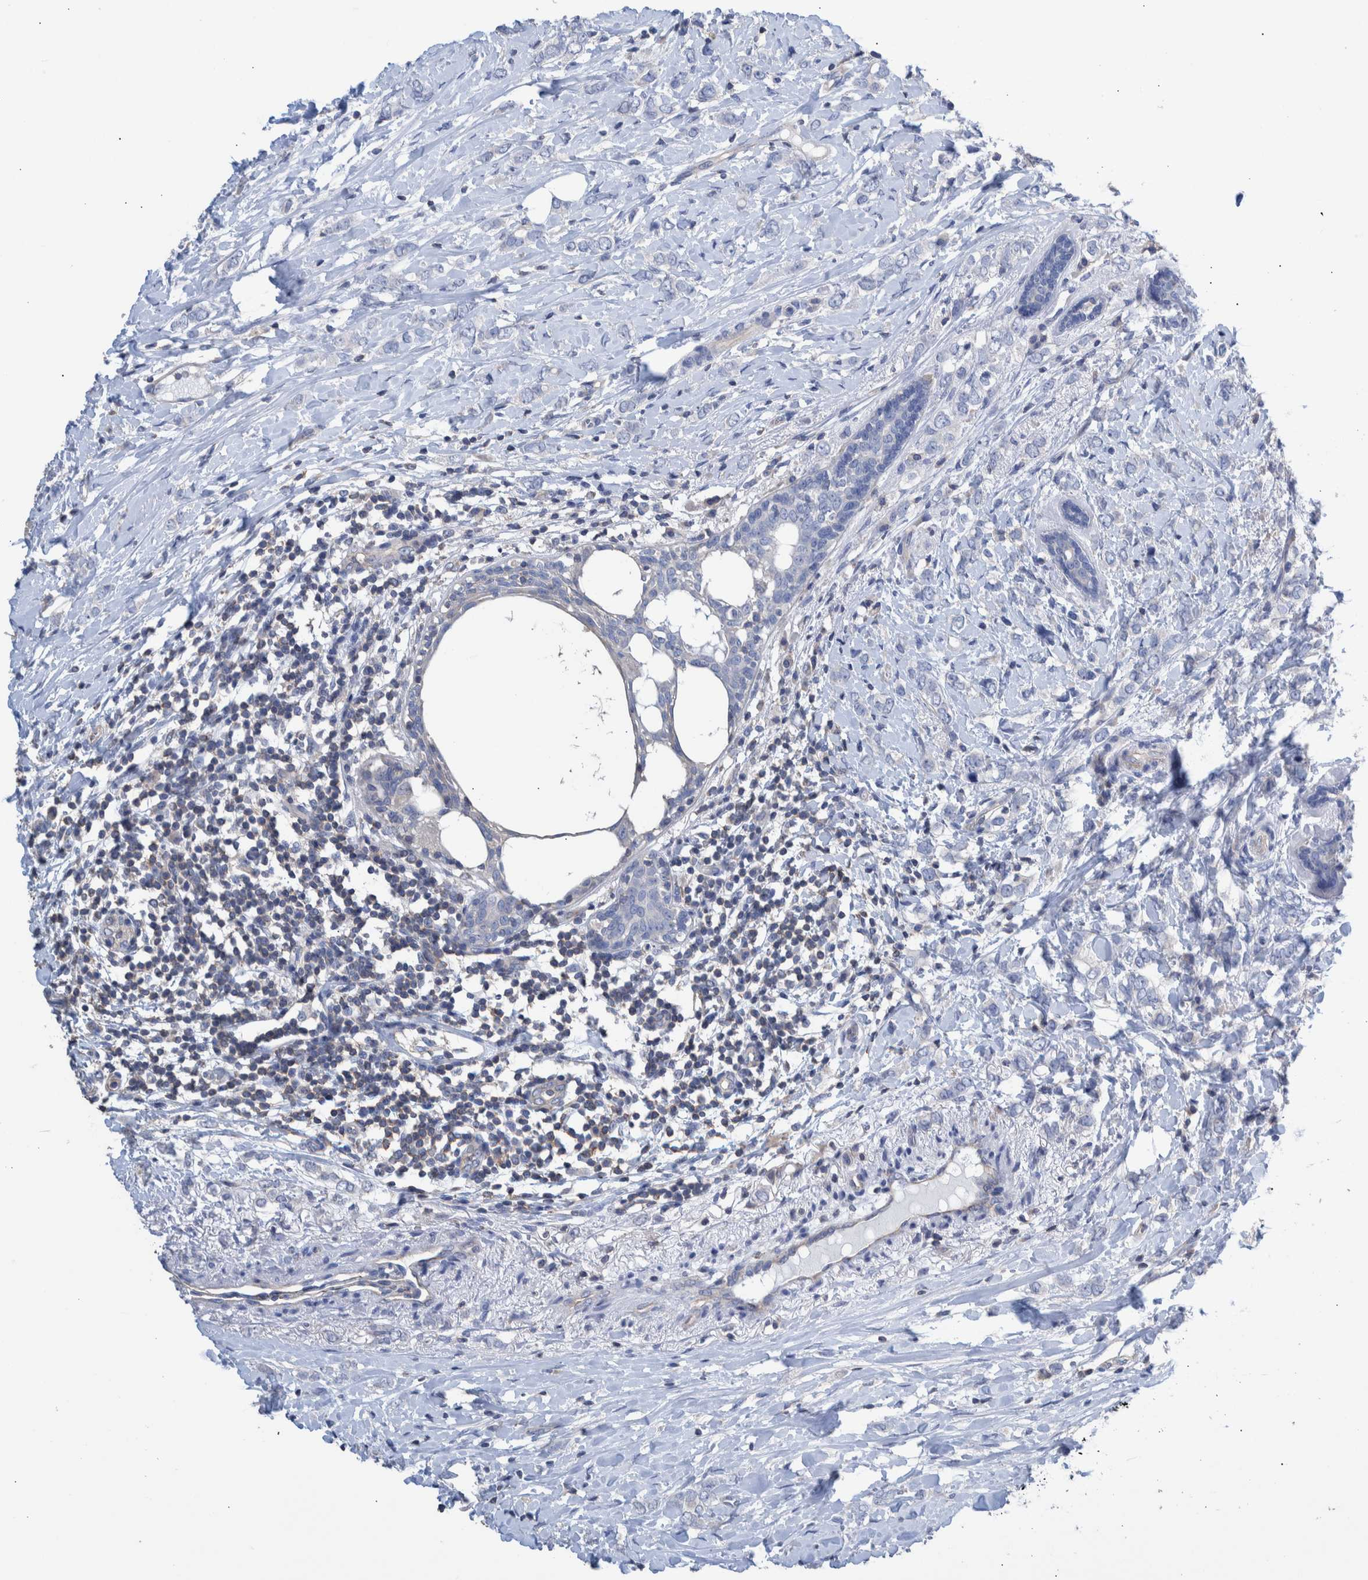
{"staining": {"intensity": "negative", "quantity": "none", "location": "none"}, "tissue": "breast cancer", "cell_type": "Tumor cells", "image_type": "cancer", "snomed": [{"axis": "morphology", "description": "Normal tissue, NOS"}, {"axis": "morphology", "description": "Lobular carcinoma"}, {"axis": "topography", "description": "Breast"}], "caption": "This is a photomicrograph of immunohistochemistry (IHC) staining of breast lobular carcinoma, which shows no positivity in tumor cells.", "gene": "PPP3CC", "patient": {"sex": "female", "age": 47}}